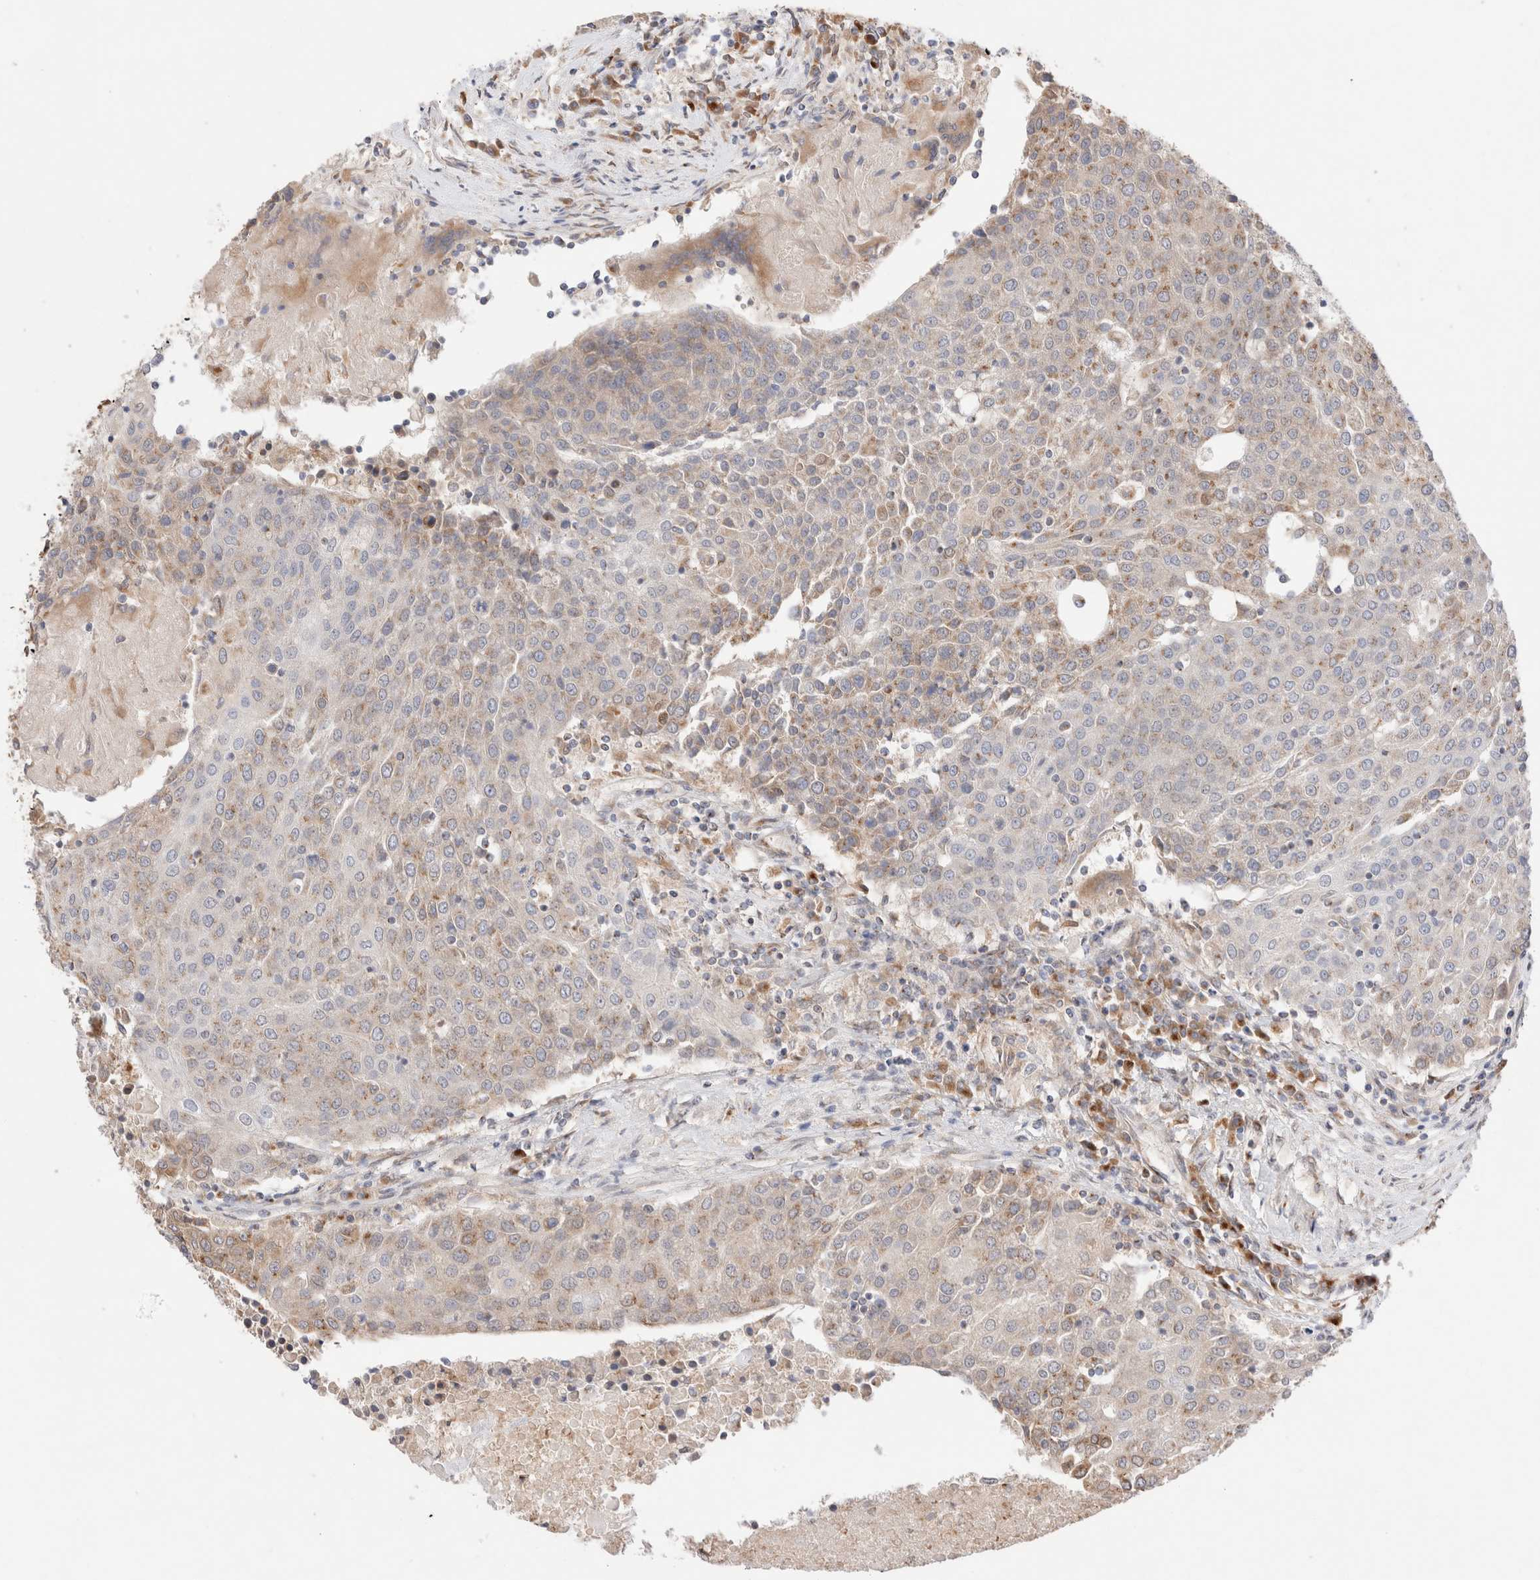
{"staining": {"intensity": "weak", "quantity": "25%-75%", "location": "cytoplasmic/membranous"}, "tissue": "urothelial cancer", "cell_type": "Tumor cells", "image_type": "cancer", "snomed": [{"axis": "morphology", "description": "Urothelial carcinoma, High grade"}, {"axis": "topography", "description": "Urinary bladder"}], "caption": "The micrograph exhibits staining of urothelial cancer, revealing weak cytoplasmic/membranous protein staining (brown color) within tumor cells. The staining was performed using DAB to visualize the protein expression in brown, while the nuclei were stained in blue with hematoxylin (Magnification: 20x).", "gene": "LMAN2L", "patient": {"sex": "female", "age": 85}}